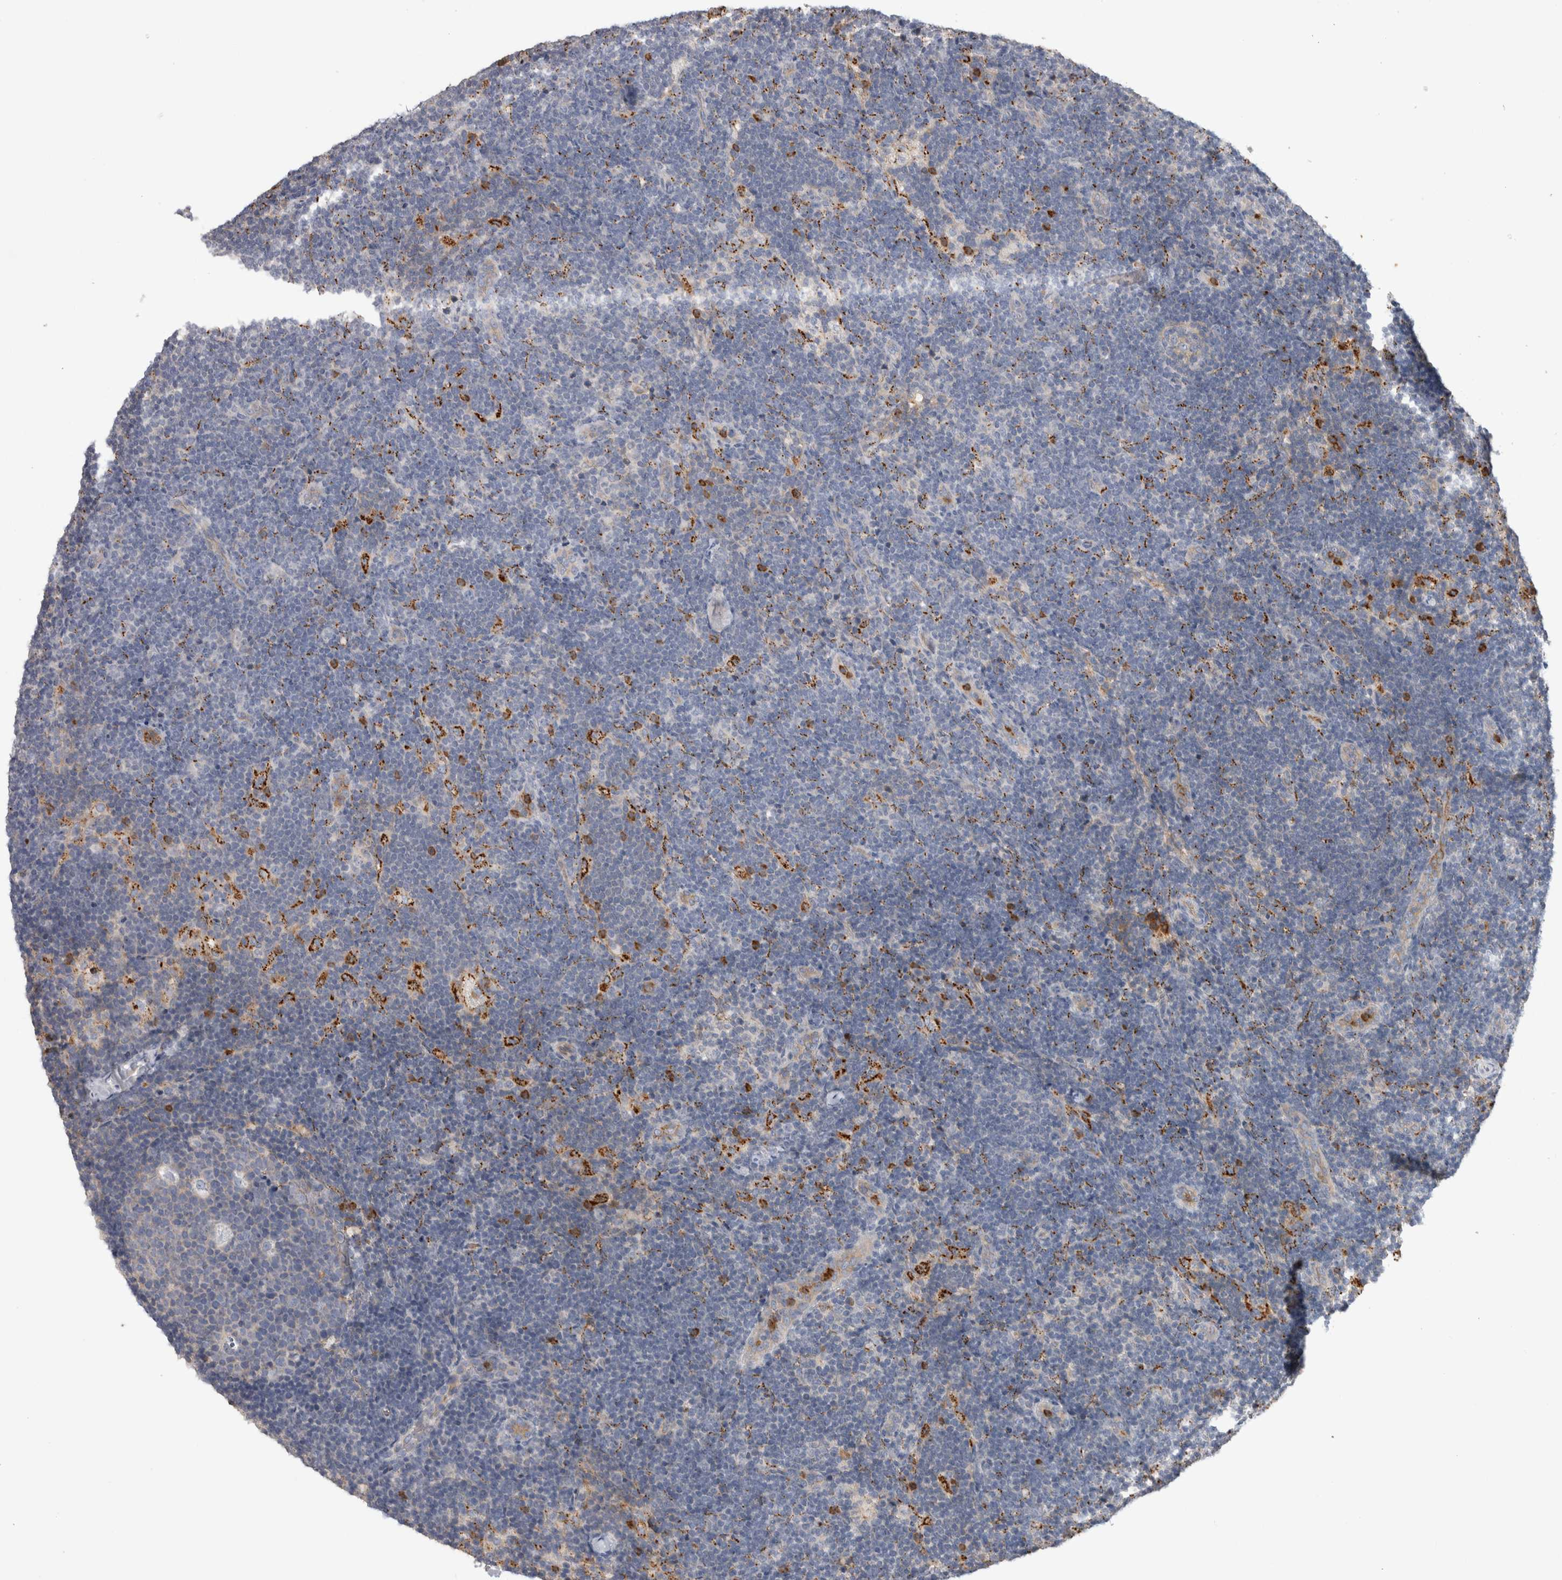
{"staining": {"intensity": "negative", "quantity": "none", "location": "none"}, "tissue": "lymph node", "cell_type": "Germinal center cells", "image_type": "normal", "snomed": [{"axis": "morphology", "description": "Normal tissue, NOS"}, {"axis": "topography", "description": "Lymph node"}], "caption": "Immunohistochemistry image of normal lymph node stained for a protein (brown), which displays no positivity in germinal center cells. The staining is performed using DAB brown chromogen with nuclei counter-stained in using hematoxylin.", "gene": "TBCE", "patient": {"sex": "female", "age": 22}}